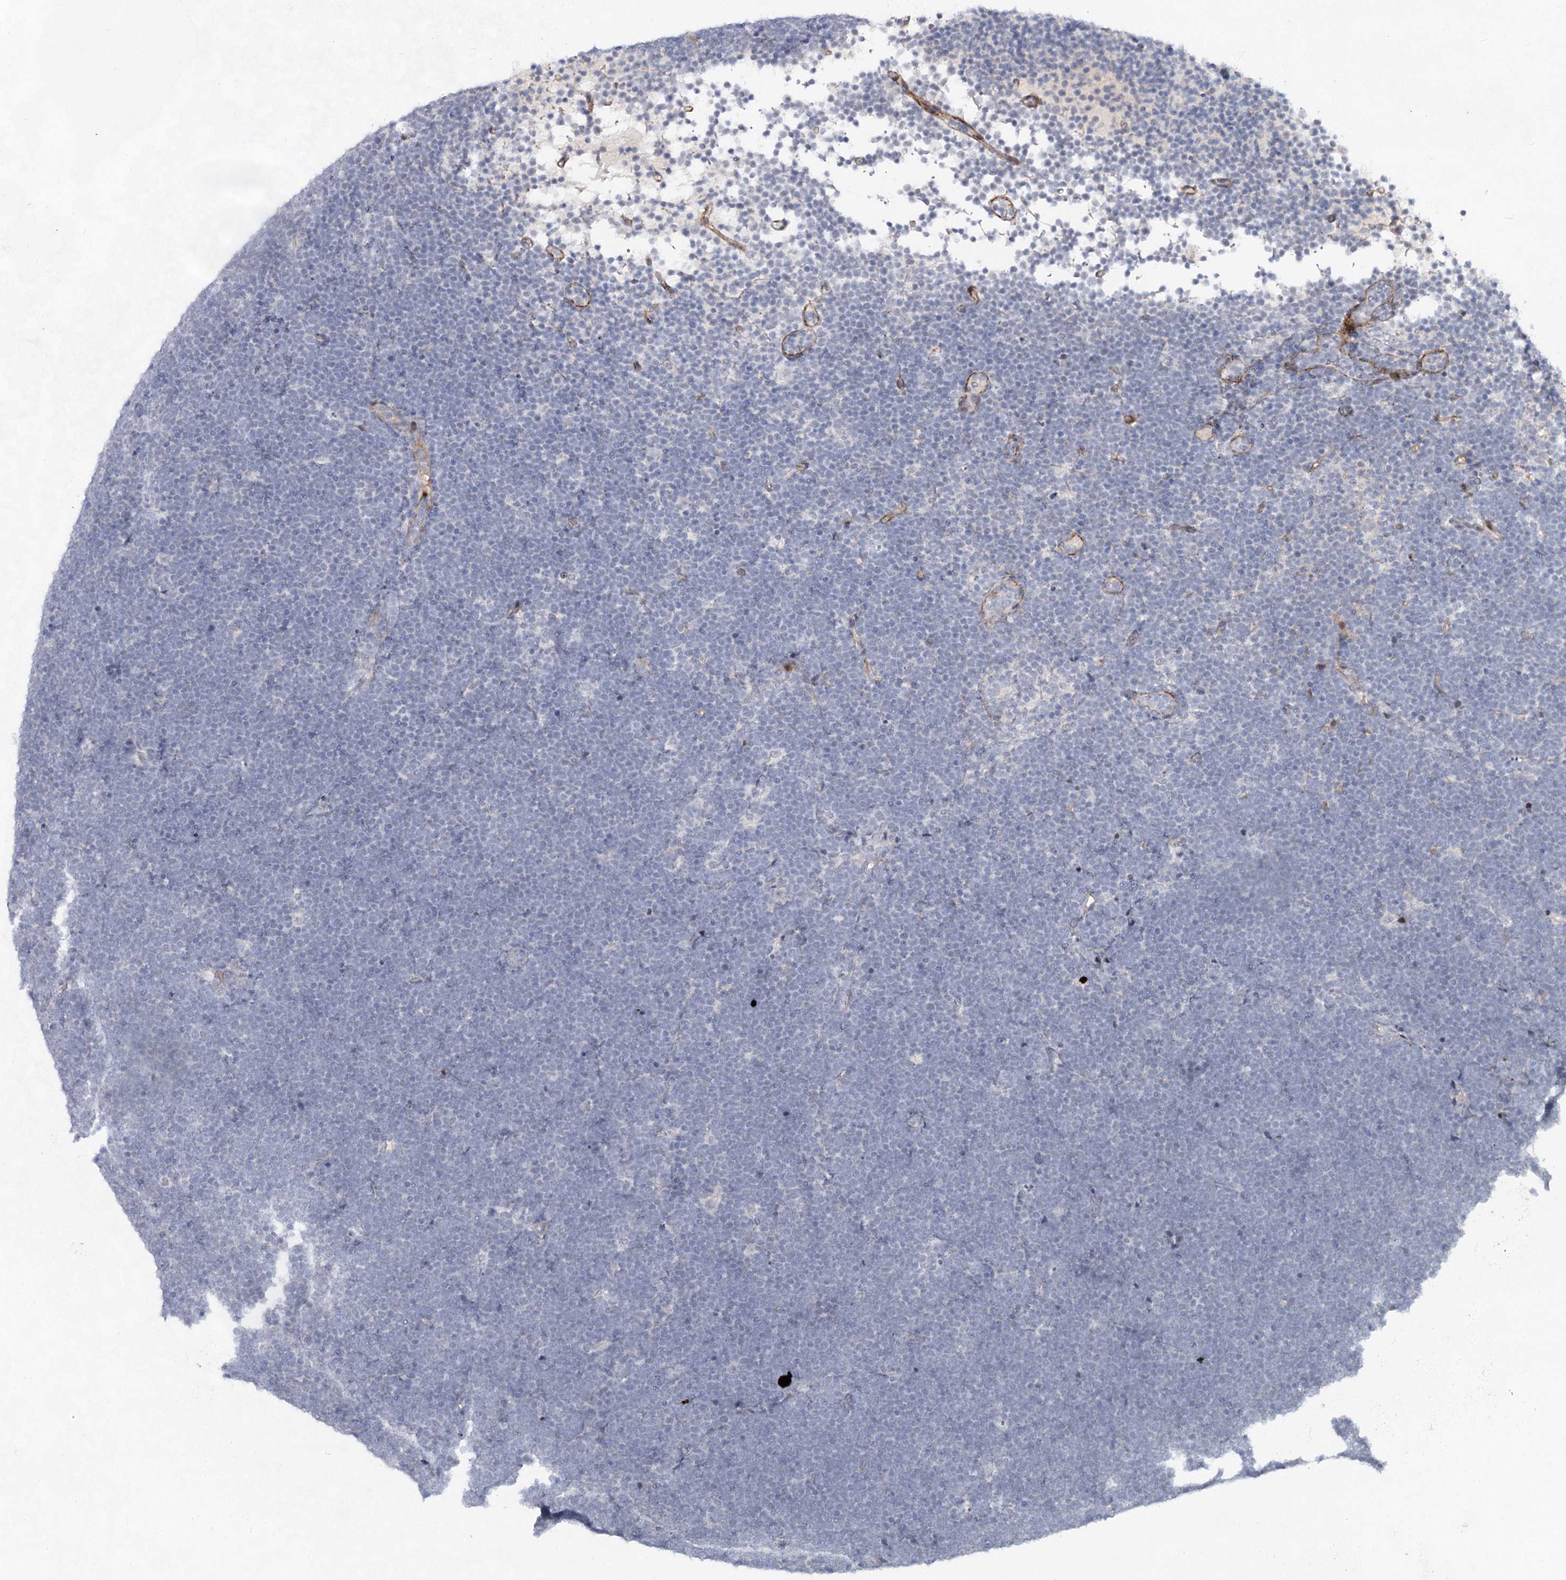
{"staining": {"intensity": "negative", "quantity": "none", "location": "none"}, "tissue": "lymphoma", "cell_type": "Tumor cells", "image_type": "cancer", "snomed": [{"axis": "morphology", "description": "Malignant lymphoma, non-Hodgkin's type, High grade"}, {"axis": "topography", "description": "Lymph node"}], "caption": "High-grade malignant lymphoma, non-Hodgkin's type was stained to show a protein in brown. There is no significant expression in tumor cells.", "gene": "ATL2", "patient": {"sex": "male", "age": 13}}